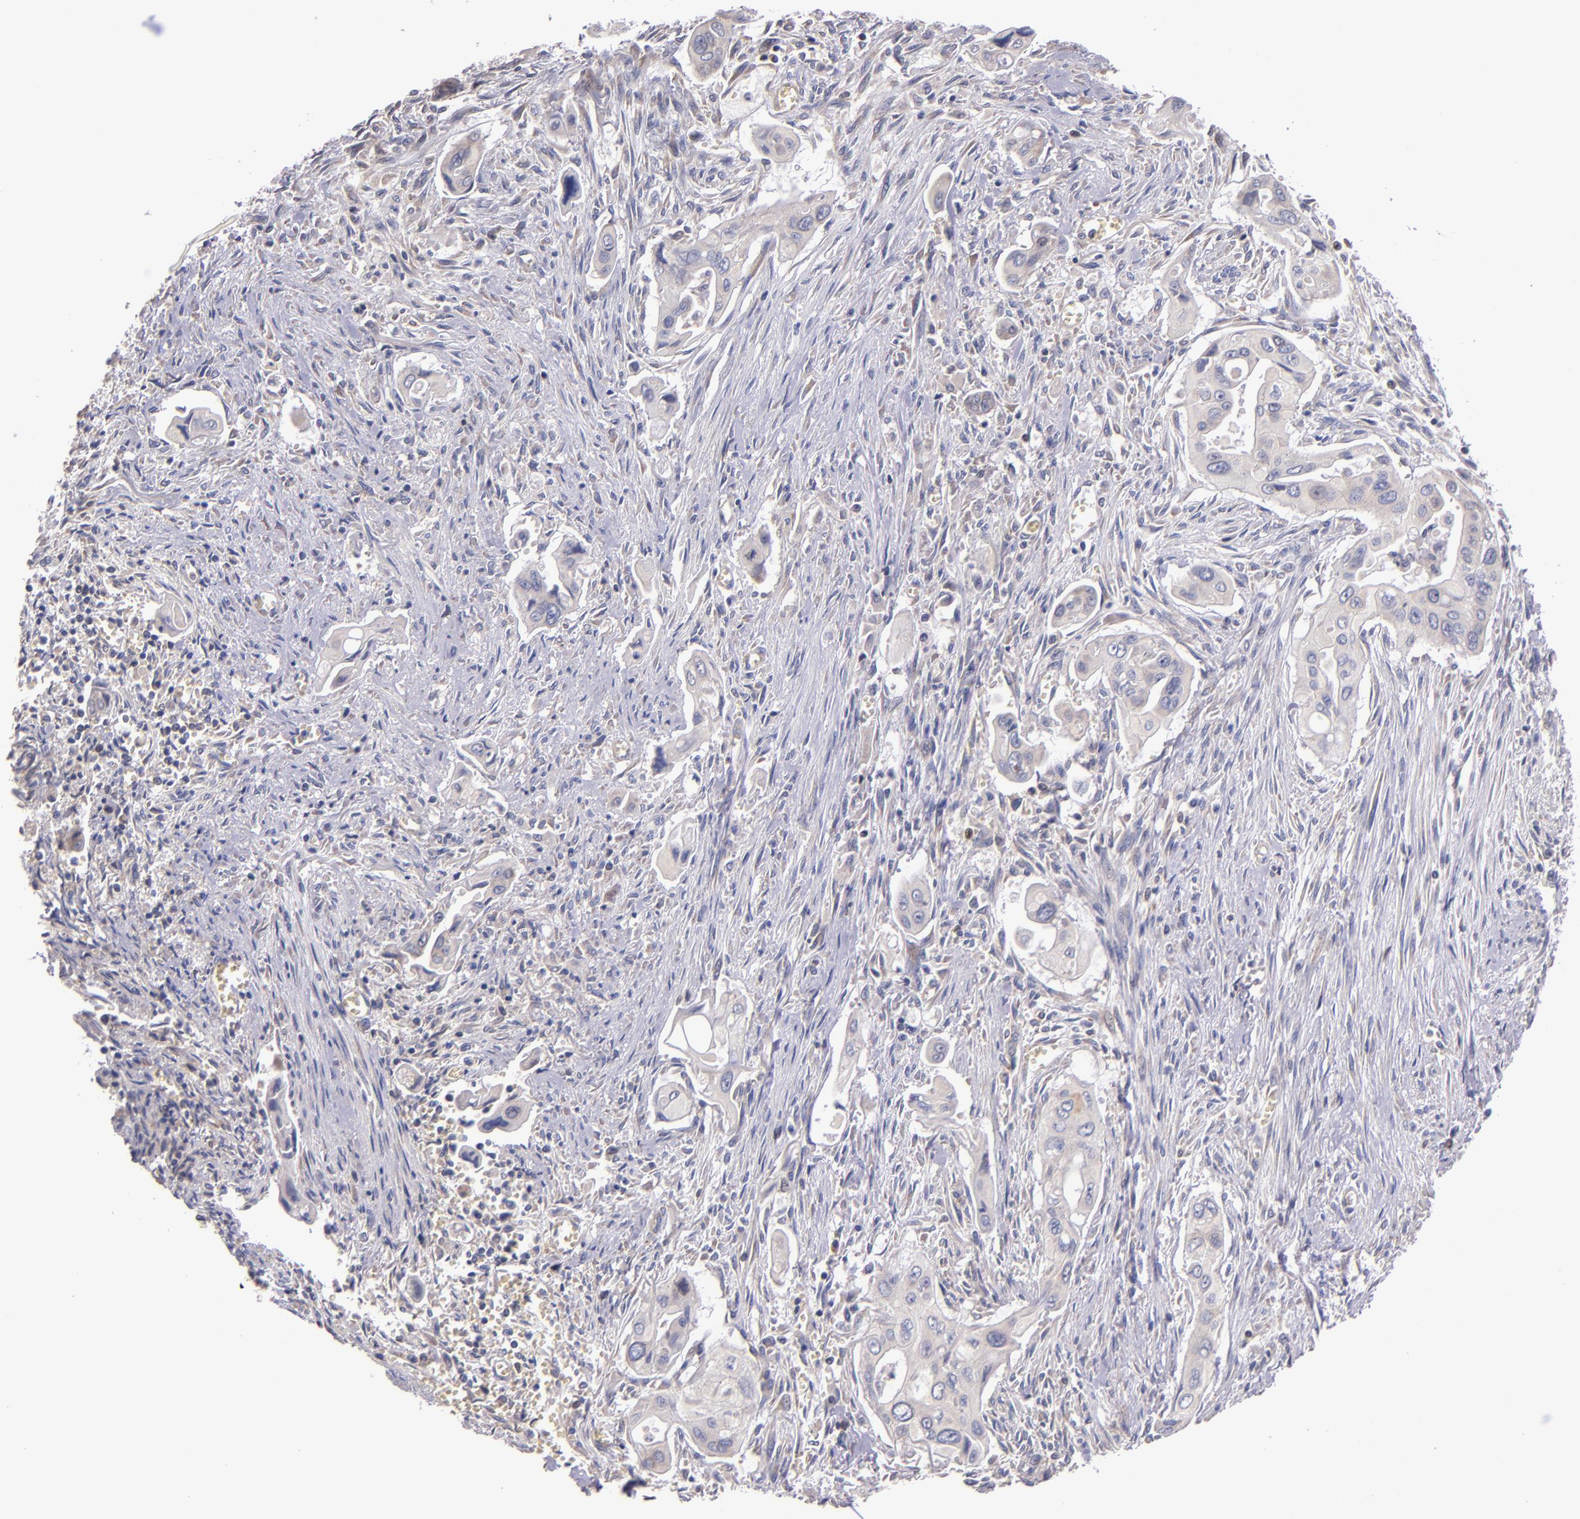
{"staining": {"intensity": "weak", "quantity": "25%-75%", "location": "cytoplasmic/membranous"}, "tissue": "pancreatic cancer", "cell_type": "Tumor cells", "image_type": "cancer", "snomed": [{"axis": "morphology", "description": "Adenocarcinoma, NOS"}, {"axis": "topography", "description": "Pancreas"}], "caption": "The histopathology image displays a brown stain indicating the presence of a protein in the cytoplasmic/membranous of tumor cells in adenocarcinoma (pancreatic). (DAB IHC with brightfield microscopy, high magnification).", "gene": "EIF4ENIF1", "patient": {"sex": "male", "age": 77}}